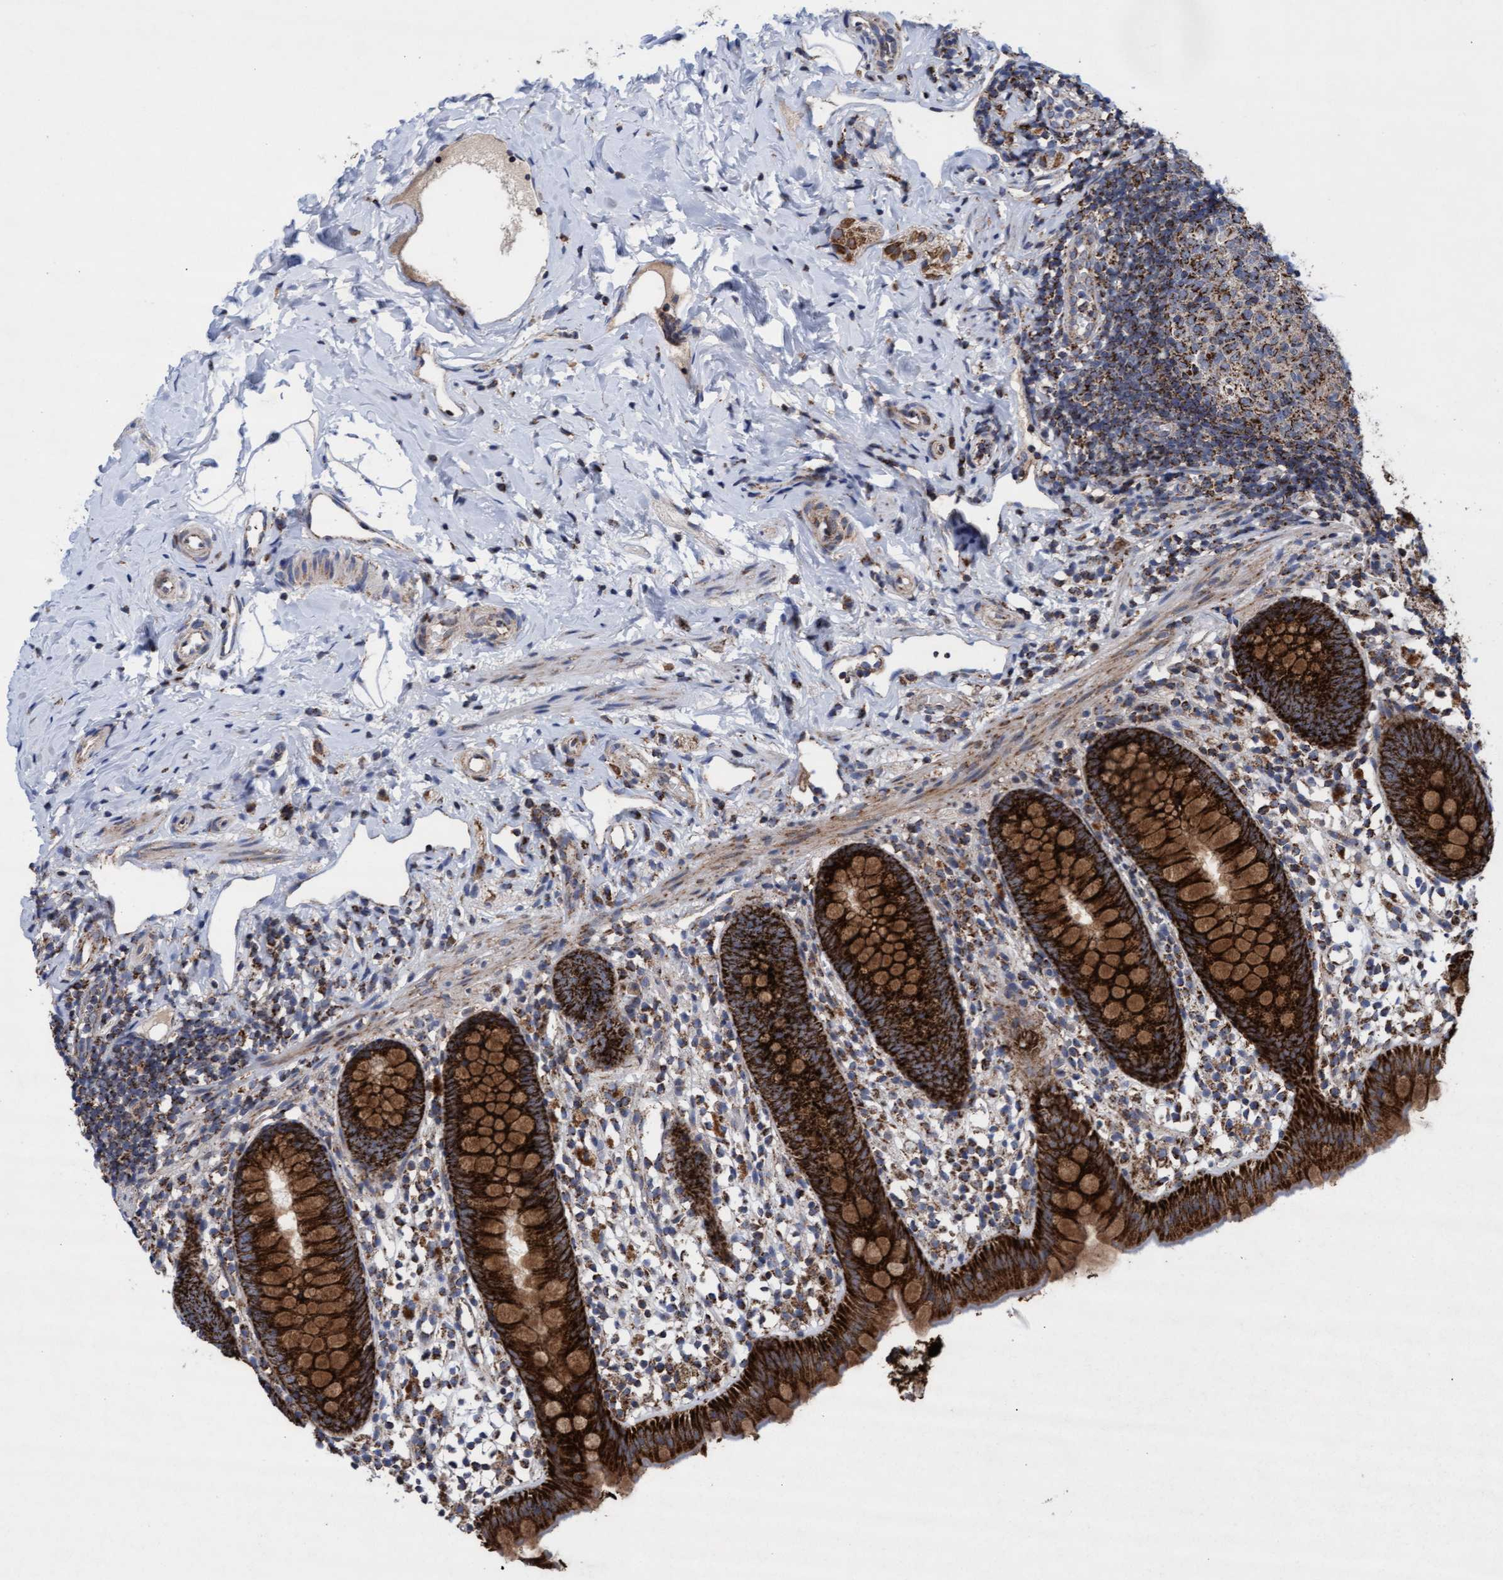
{"staining": {"intensity": "strong", "quantity": ">75%", "location": "cytoplasmic/membranous"}, "tissue": "appendix", "cell_type": "Glandular cells", "image_type": "normal", "snomed": [{"axis": "morphology", "description": "Normal tissue, NOS"}, {"axis": "topography", "description": "Appendix"}], "caption": "An IHC histopathology image of benign tissue is shown. Protein staining in brown labels strong cytoplasmic/membranous positivity in appendix within glandular cells.", "gene": "MRPL38", "patient": {"sex": "female", "age": 20}}